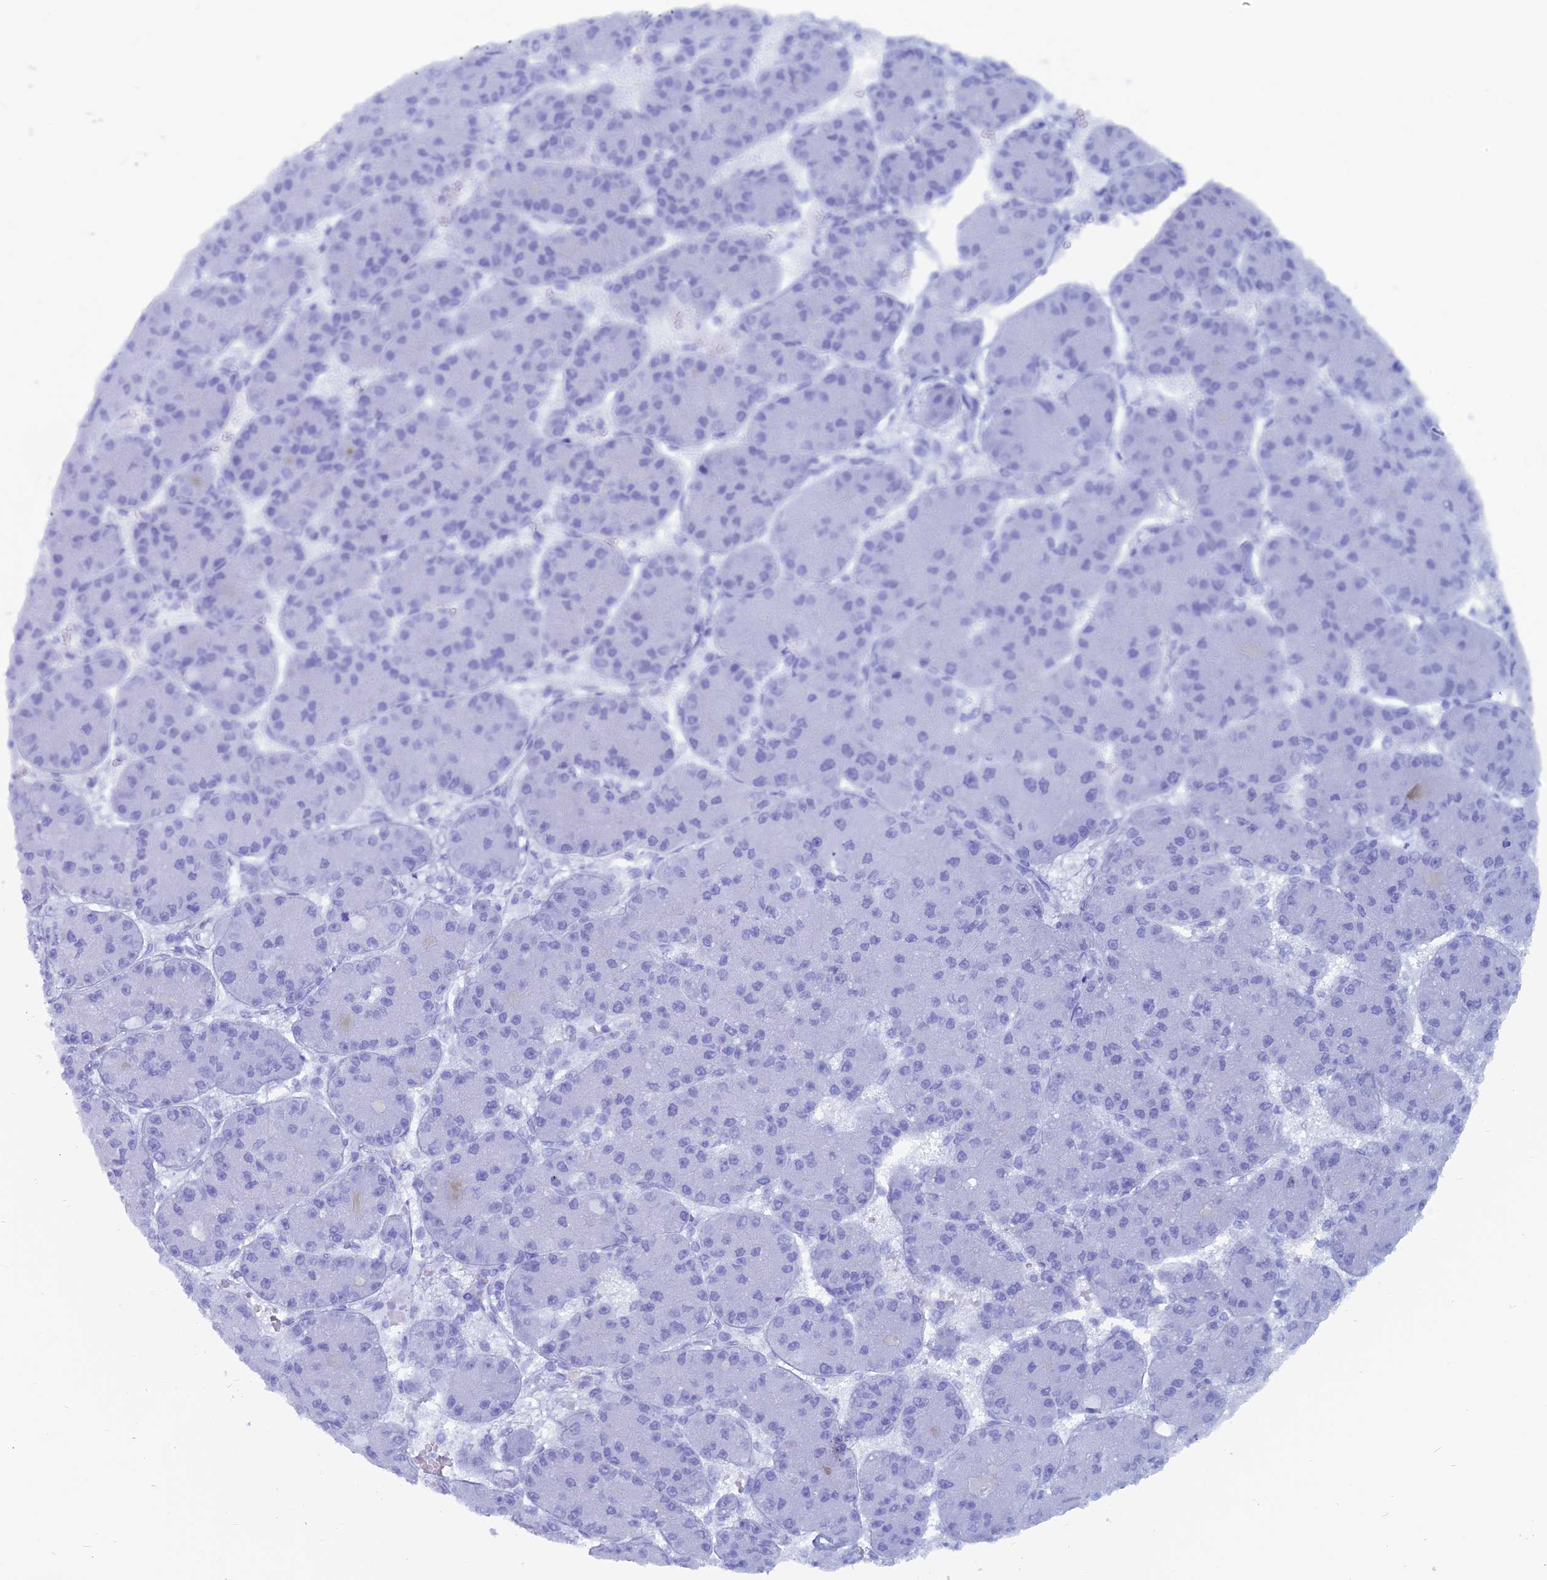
{"staining": {"intensity": "negative", "quantity": "none", "location": "none"}, "tissue": "liver cancer", "cell_type": "Tumor cells", "image_type": "cancer", "snomed": [{"axis": "morphology", "description": "Carcinoma, Hepatocellular, NOS"}, {"axis": "topography", "description": "Liver"}], "caption": "Protein analysis of hepatocellular carcinoma (liver) displays no significant positivity in tumor cells.", "gene": "CAPS", "patient": {"sex": "male", "age": 67}}